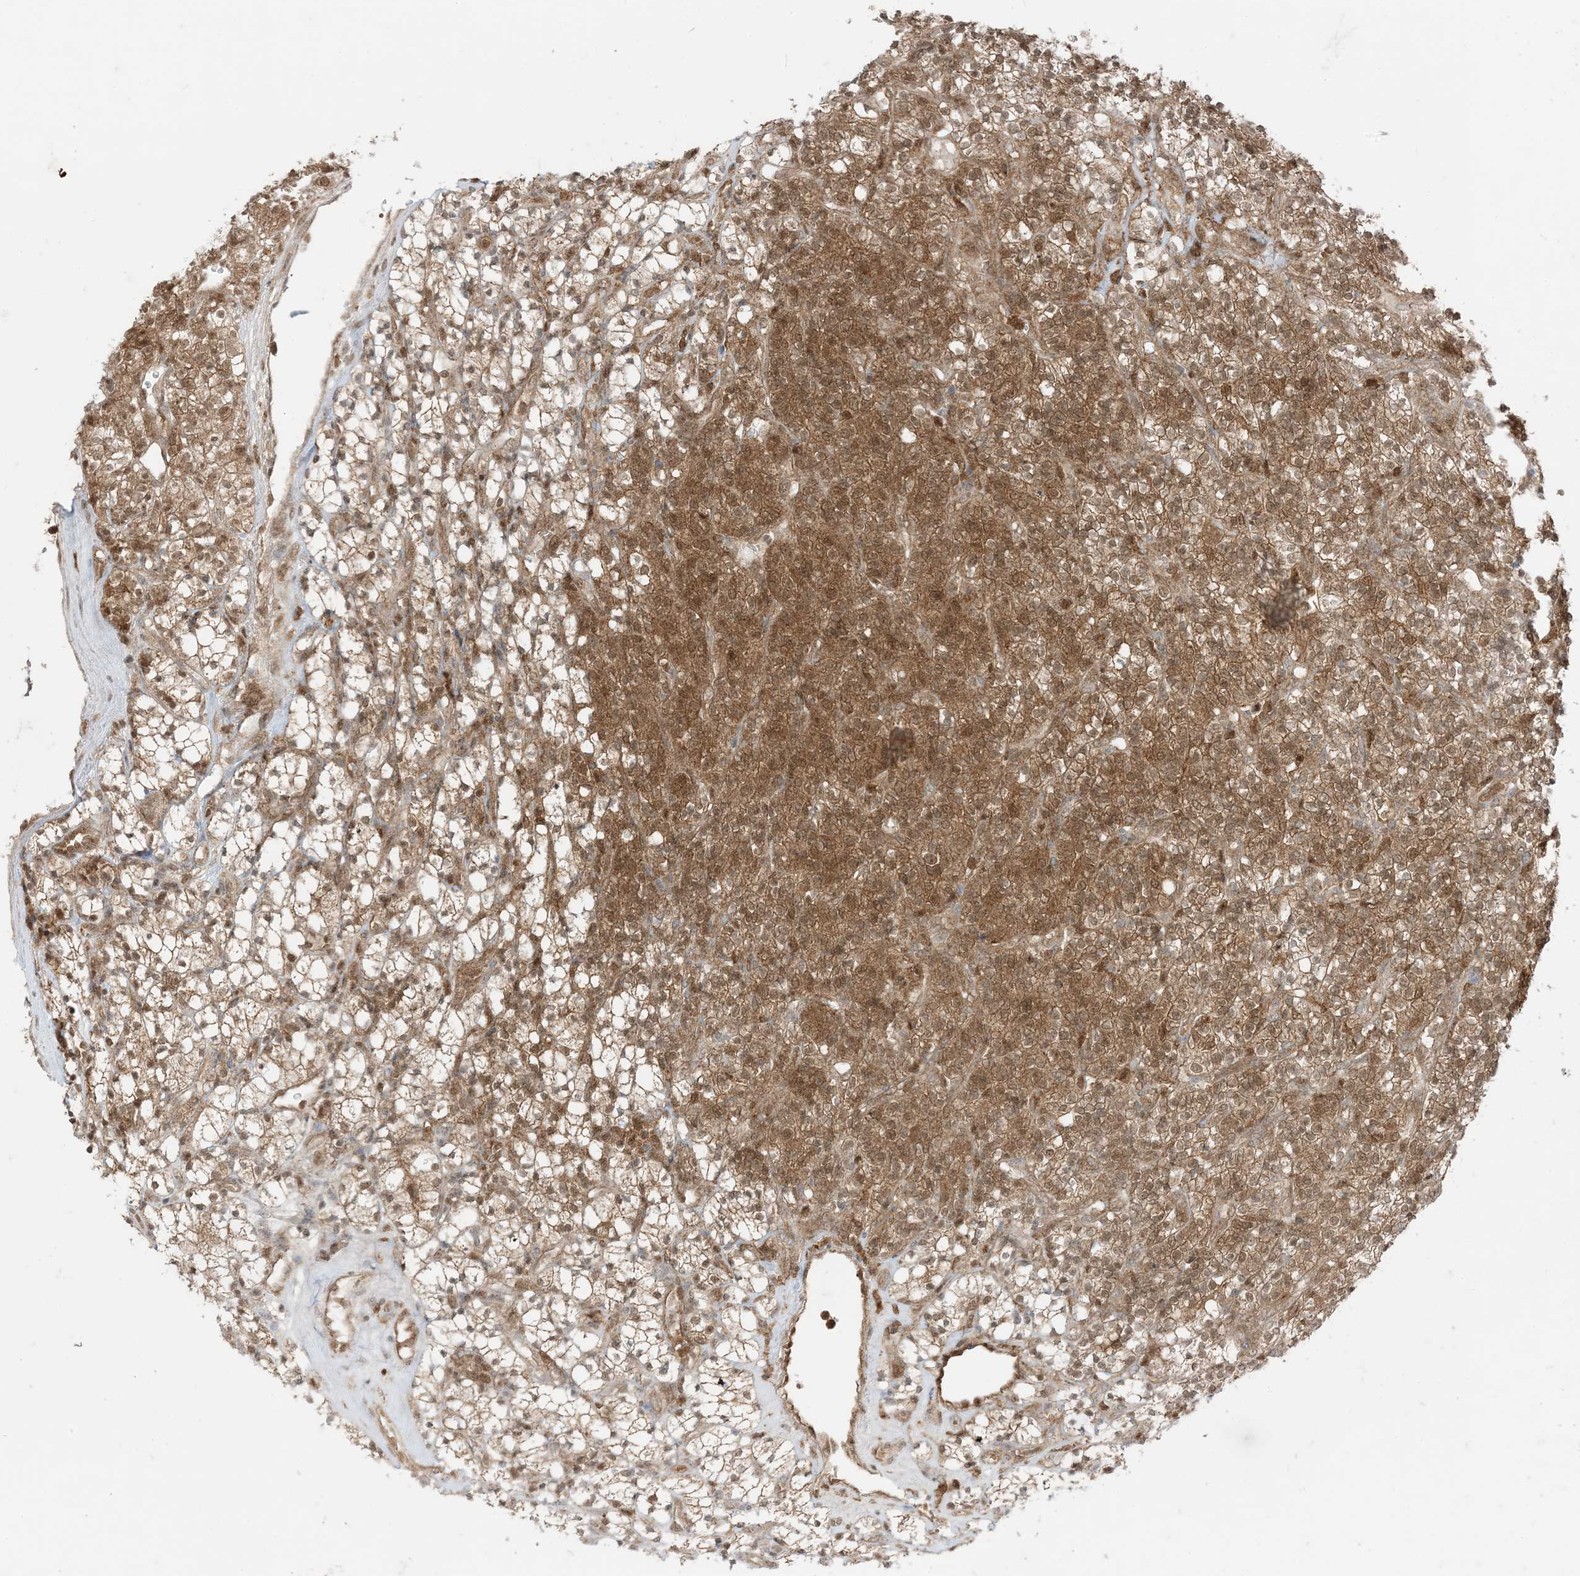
{"staining": {"intensity": "moderate", "quantity": ">75%", "location": "cytoplasmic/membranous,nuclear"}, "tissue": "renal cancer", "cell_type": "Tumor cells", "image_type": "cancer", "snomed": [{"axis": "morphology", "description": "Adenocarcinoma, NOS"}, {"axis": "topography", "description": "Kidney"}], "caption": "Moderate cytoplasmic/membranous and nuclear staining for a protein is appreciated in about >75% of tumor cells of renal adenocarcinoma using immunohistochemistry.", "gene": "PTPA", "patient": {"sex": "male", "age": 77}}